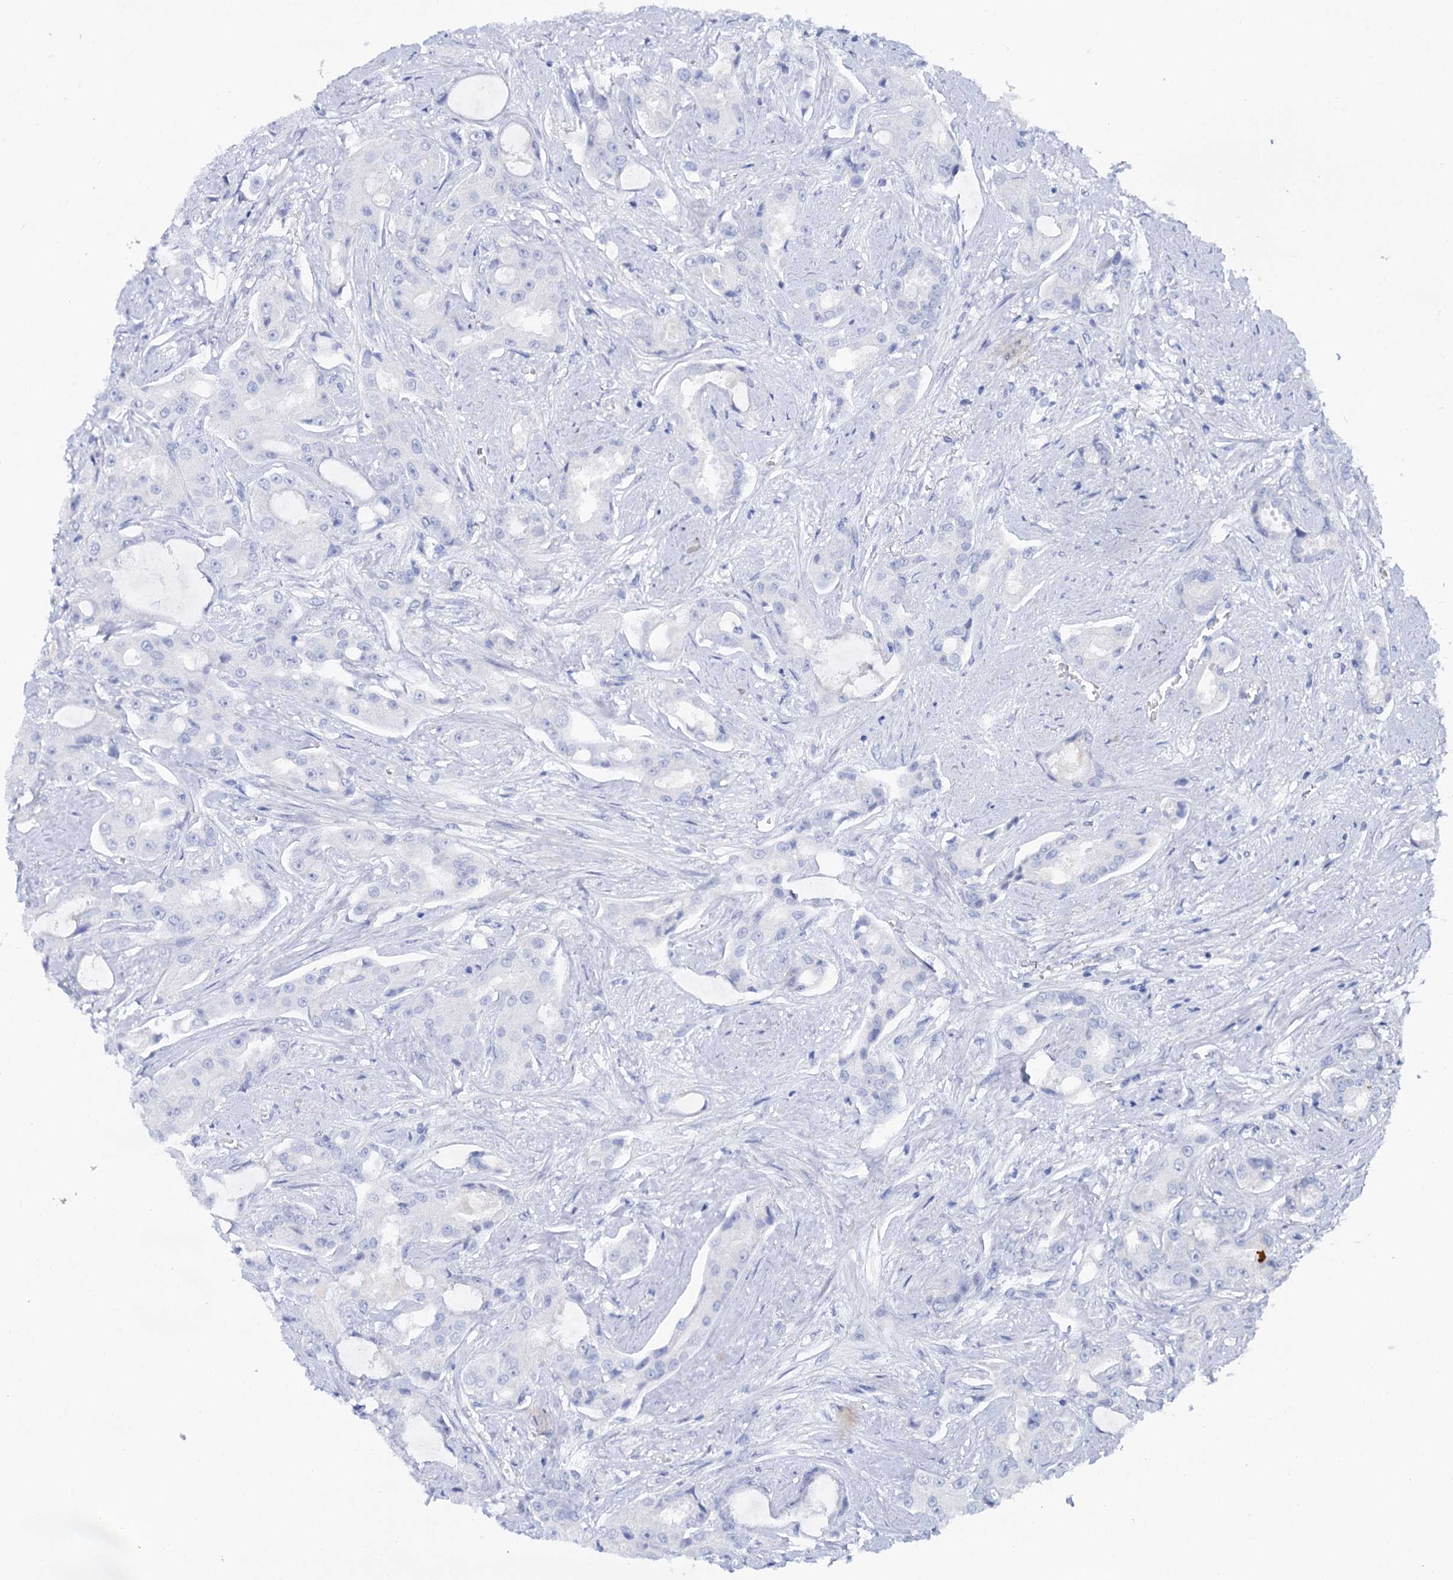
{"staining": {"intensity": "negative", "quantity": "none", "location": "none"}, "tissue": "prostate cancer", "cell_type": "Tumor cells", "image_type": "cancer", "snomed": [{"axis": "morphology", "description": "Adenocarcinoma, High grade"}, {"axis": "topography", "description": "Prostate"}], "caption": "Prostate high-grade adenocarcinoma stained for a protein using immunohistochemistry shows no positivity tumor cells.", "gene": "CSAD", "patient": {"sex": "male", "age": 73}}